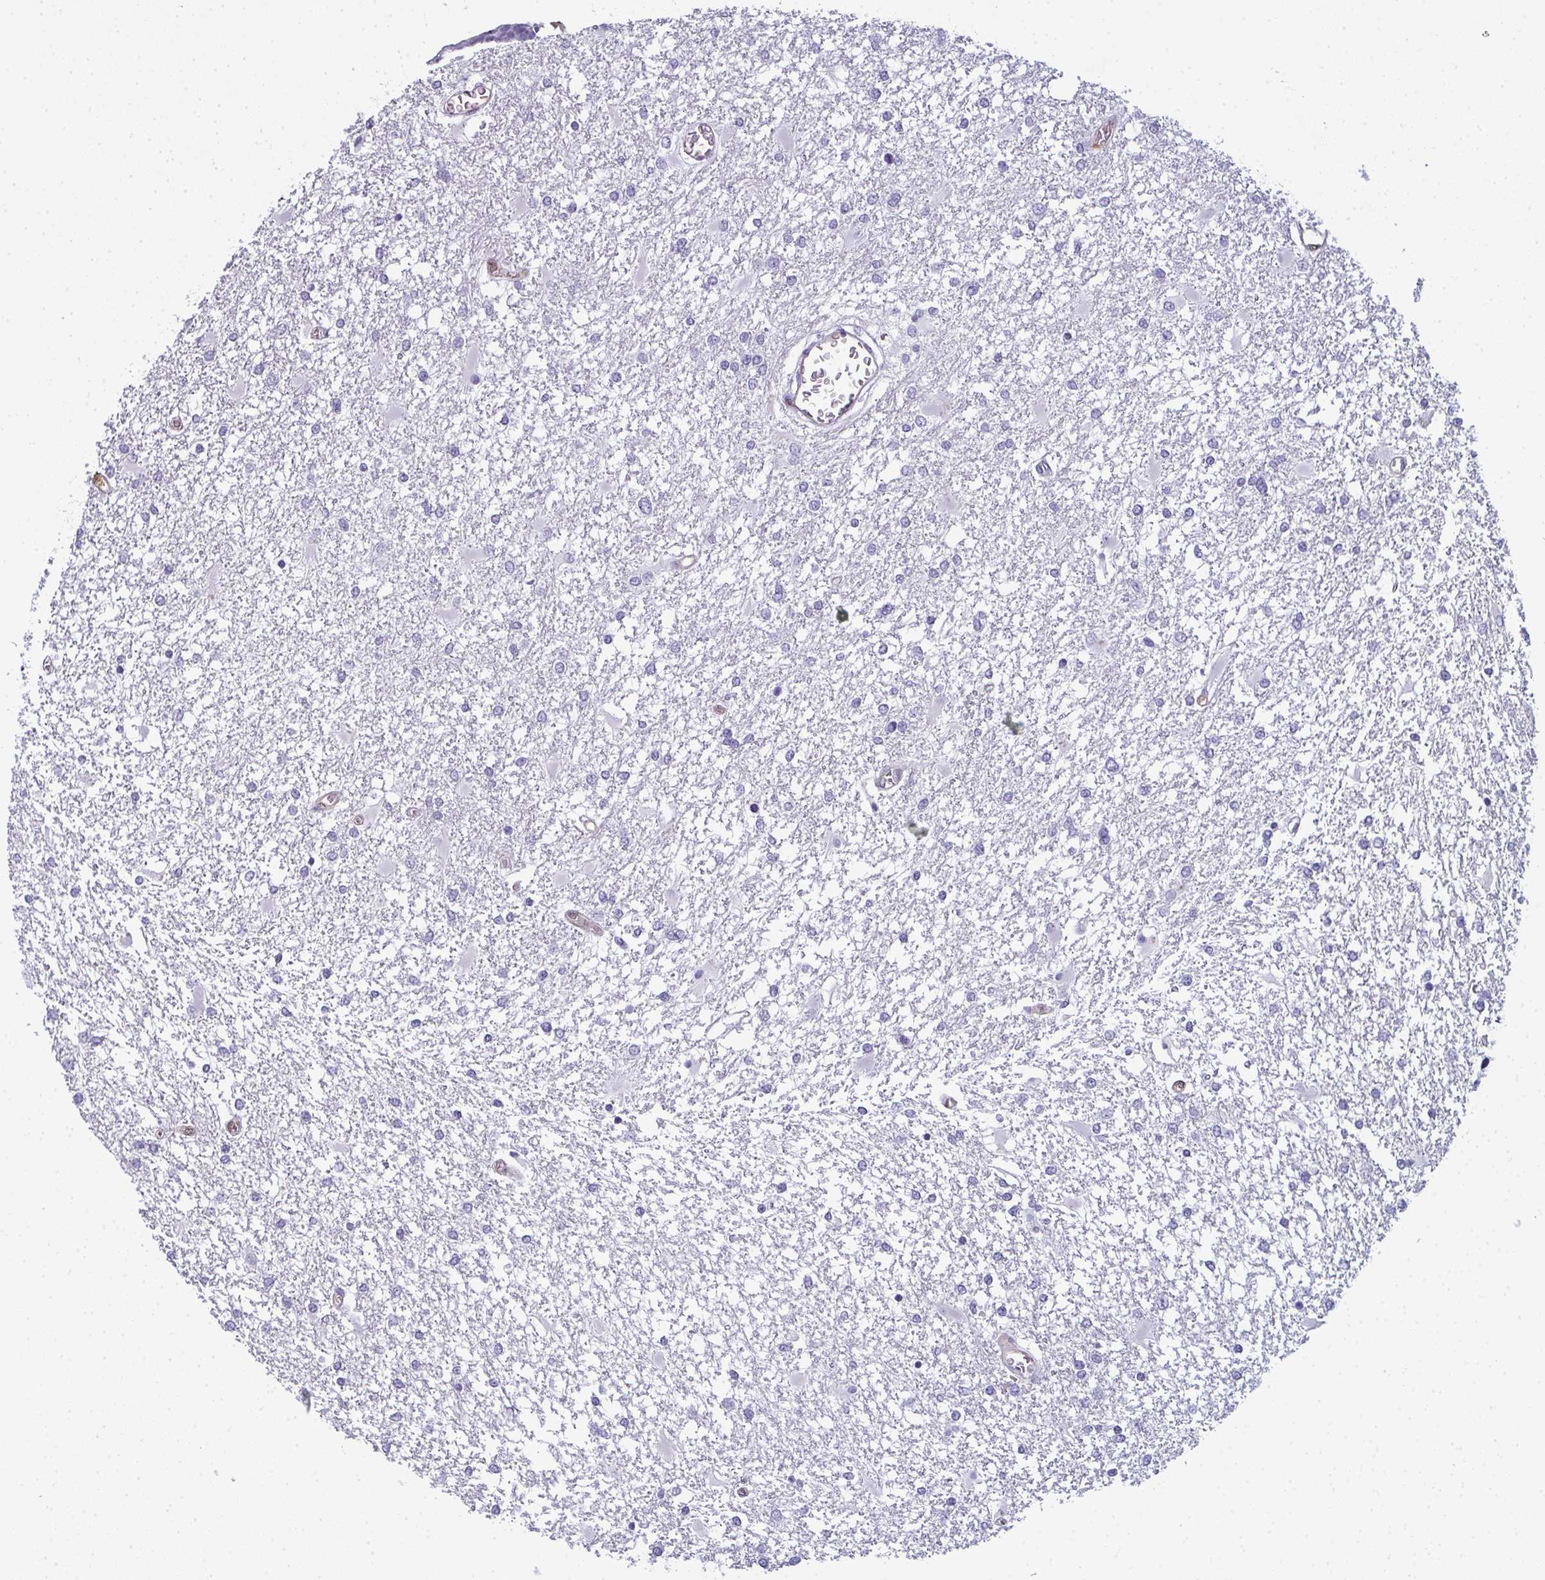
{"staining": {"intensity": "negative", "quantity": "none", "location": "none"}, "tissue": "glioma", "cell_type": "Tumor cells", "image_type": "cancer", "snomed": [{"axis": "morphology", "description": "Glioma, malignant, High grade"}, {"axis": "topography", "description": "Cerebral cortex"}], "caption": "This is a histopathology image of IHC staining of glioma, which shows no staining in tumor cells. The staining was performed using DAB to visualize the protein expression in brown, while the nuclei were stained in blue with hematoxylin (Magnification: 20x).", "gene": "CDA", "patient": {"sex": "male", "age": 79}}